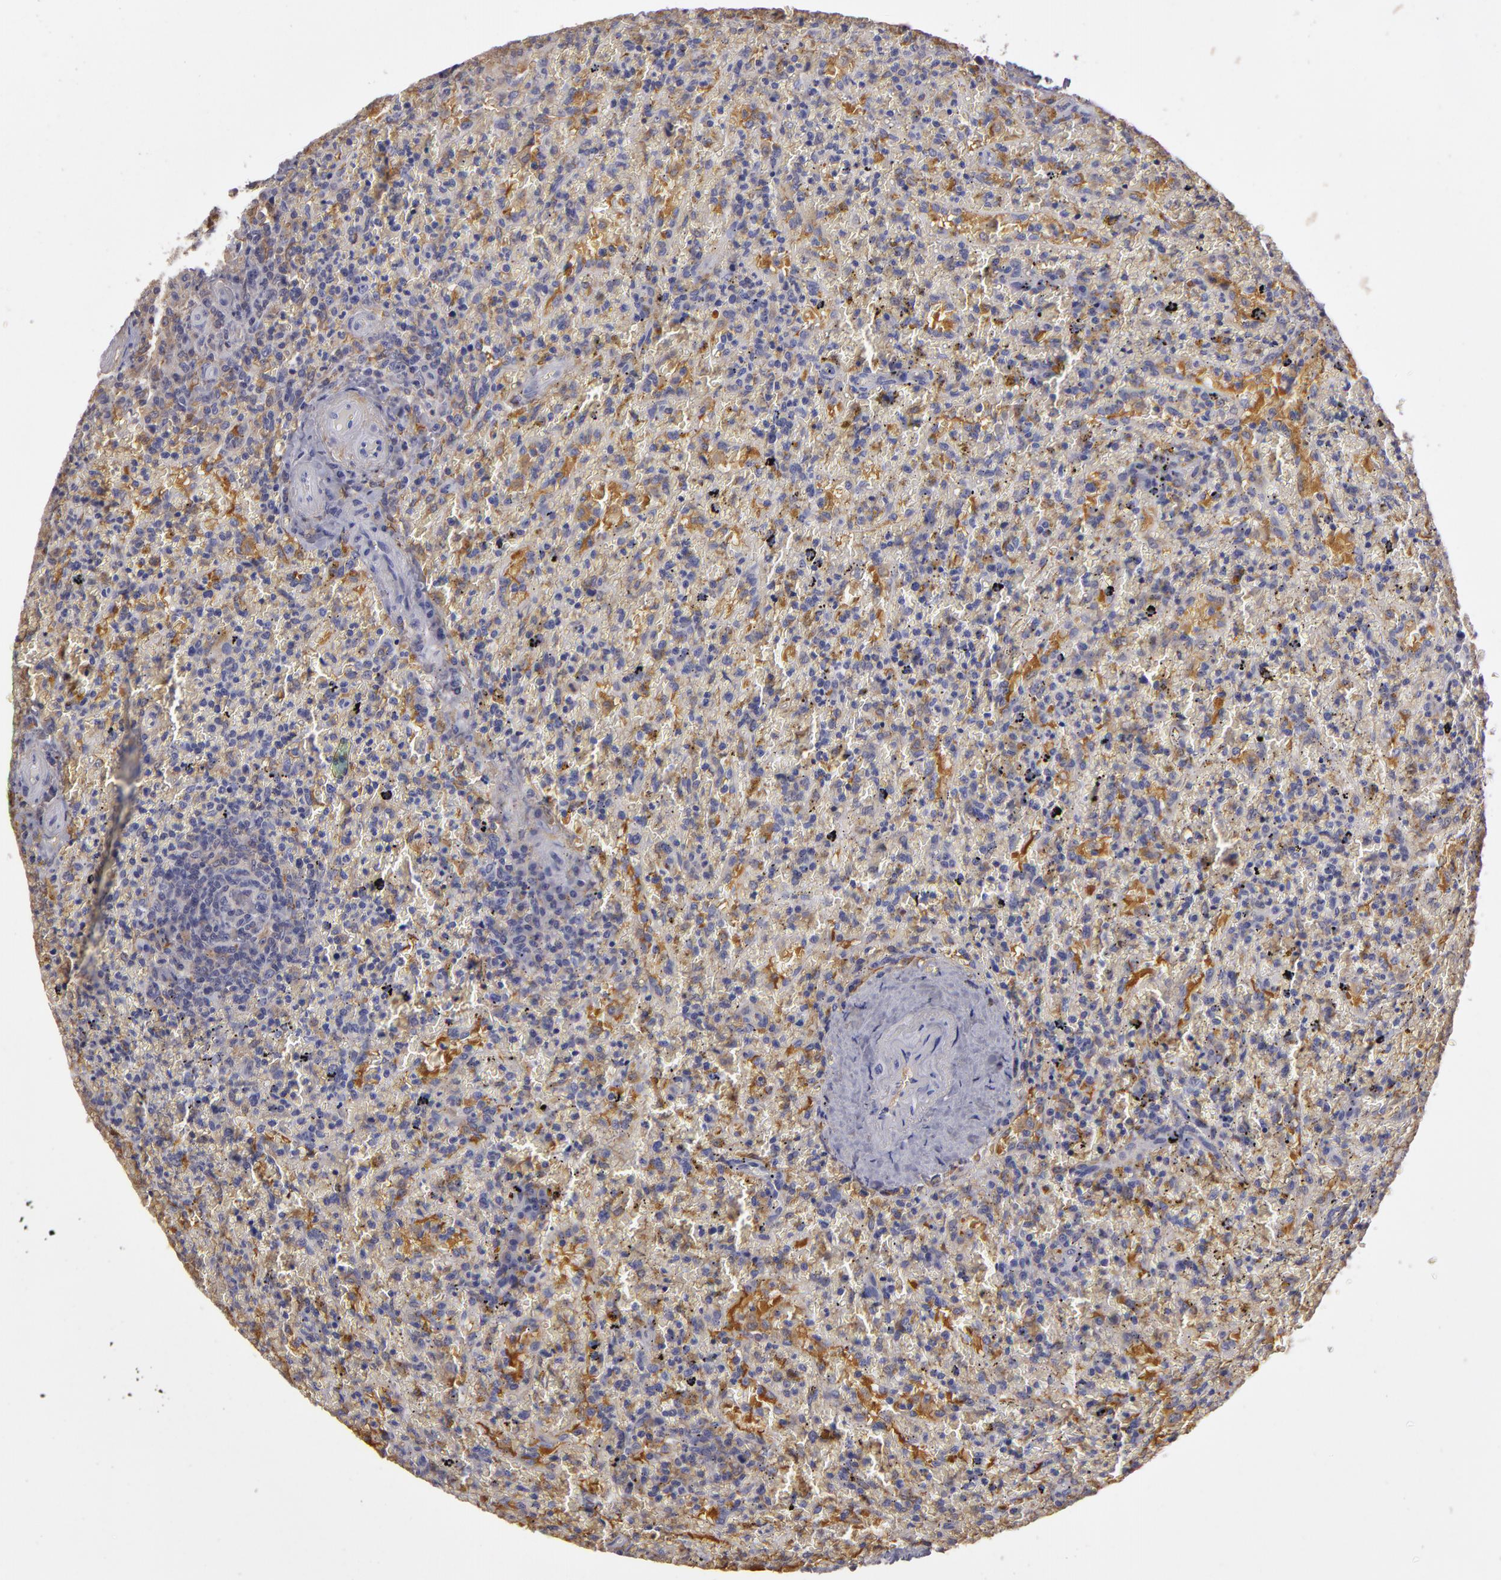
{"staining": {"intensity": "negative", "quantity": "none", "location": "none"}, "tissue": "lymphoma", "cell_type": "Tumor cells", "image_type": "cancer", "snomed": [{"axis": "morphology", "description": "Malignant lymphoma, non-Hodgkin's type, High grade"}, {"axis": "topography", "description": "Spleen"}, {"axis": "topography", "description": "Lymph node"}], "caption": "Tumor cells are negative for brown protein staining in malignant lymphoma, non-Hodgkin's type (high-grade).", "gene": "GNPDA1", "patient": {"sex": "female", "age": 70}}